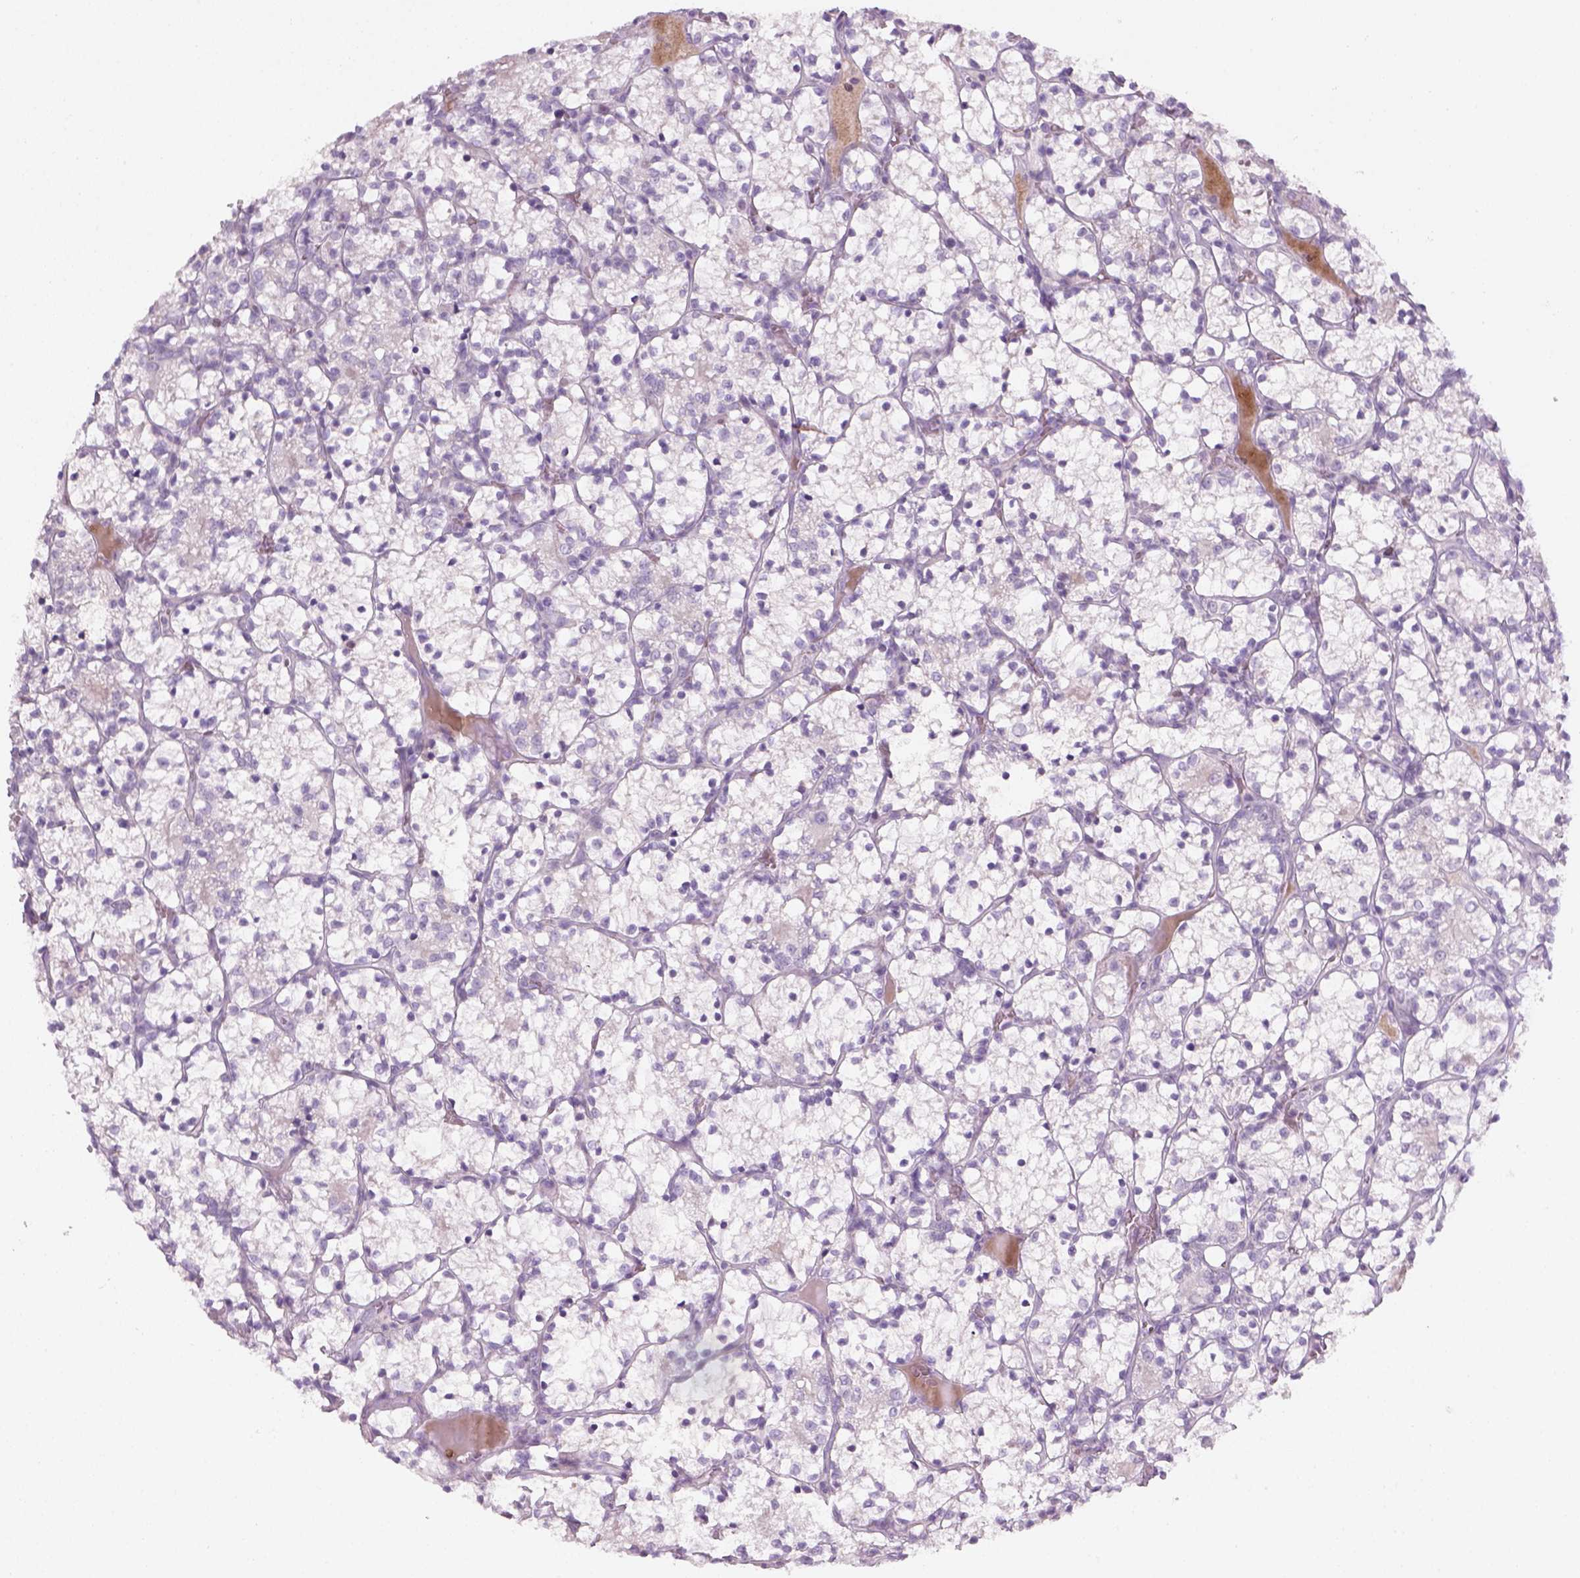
{"staining": {"intensity": "negative", "quantity": "none", "location": "none"}, "tissue": "renal cancer", "cell_type": "Tumor cells", "image_type": "cancer", "snomed": [{"axis": "morphology", "description": "Adenocarcinoma, NOS"}, {"axis": "topography", "description": "Kidney"}], "caption": "This is an immunohistochemistry photomicrograph of adenocarcinoma (renal). There is no expression in tumor cells.", "gene": "GFI1B", "patient": {"sex": "female", "age": 69}}